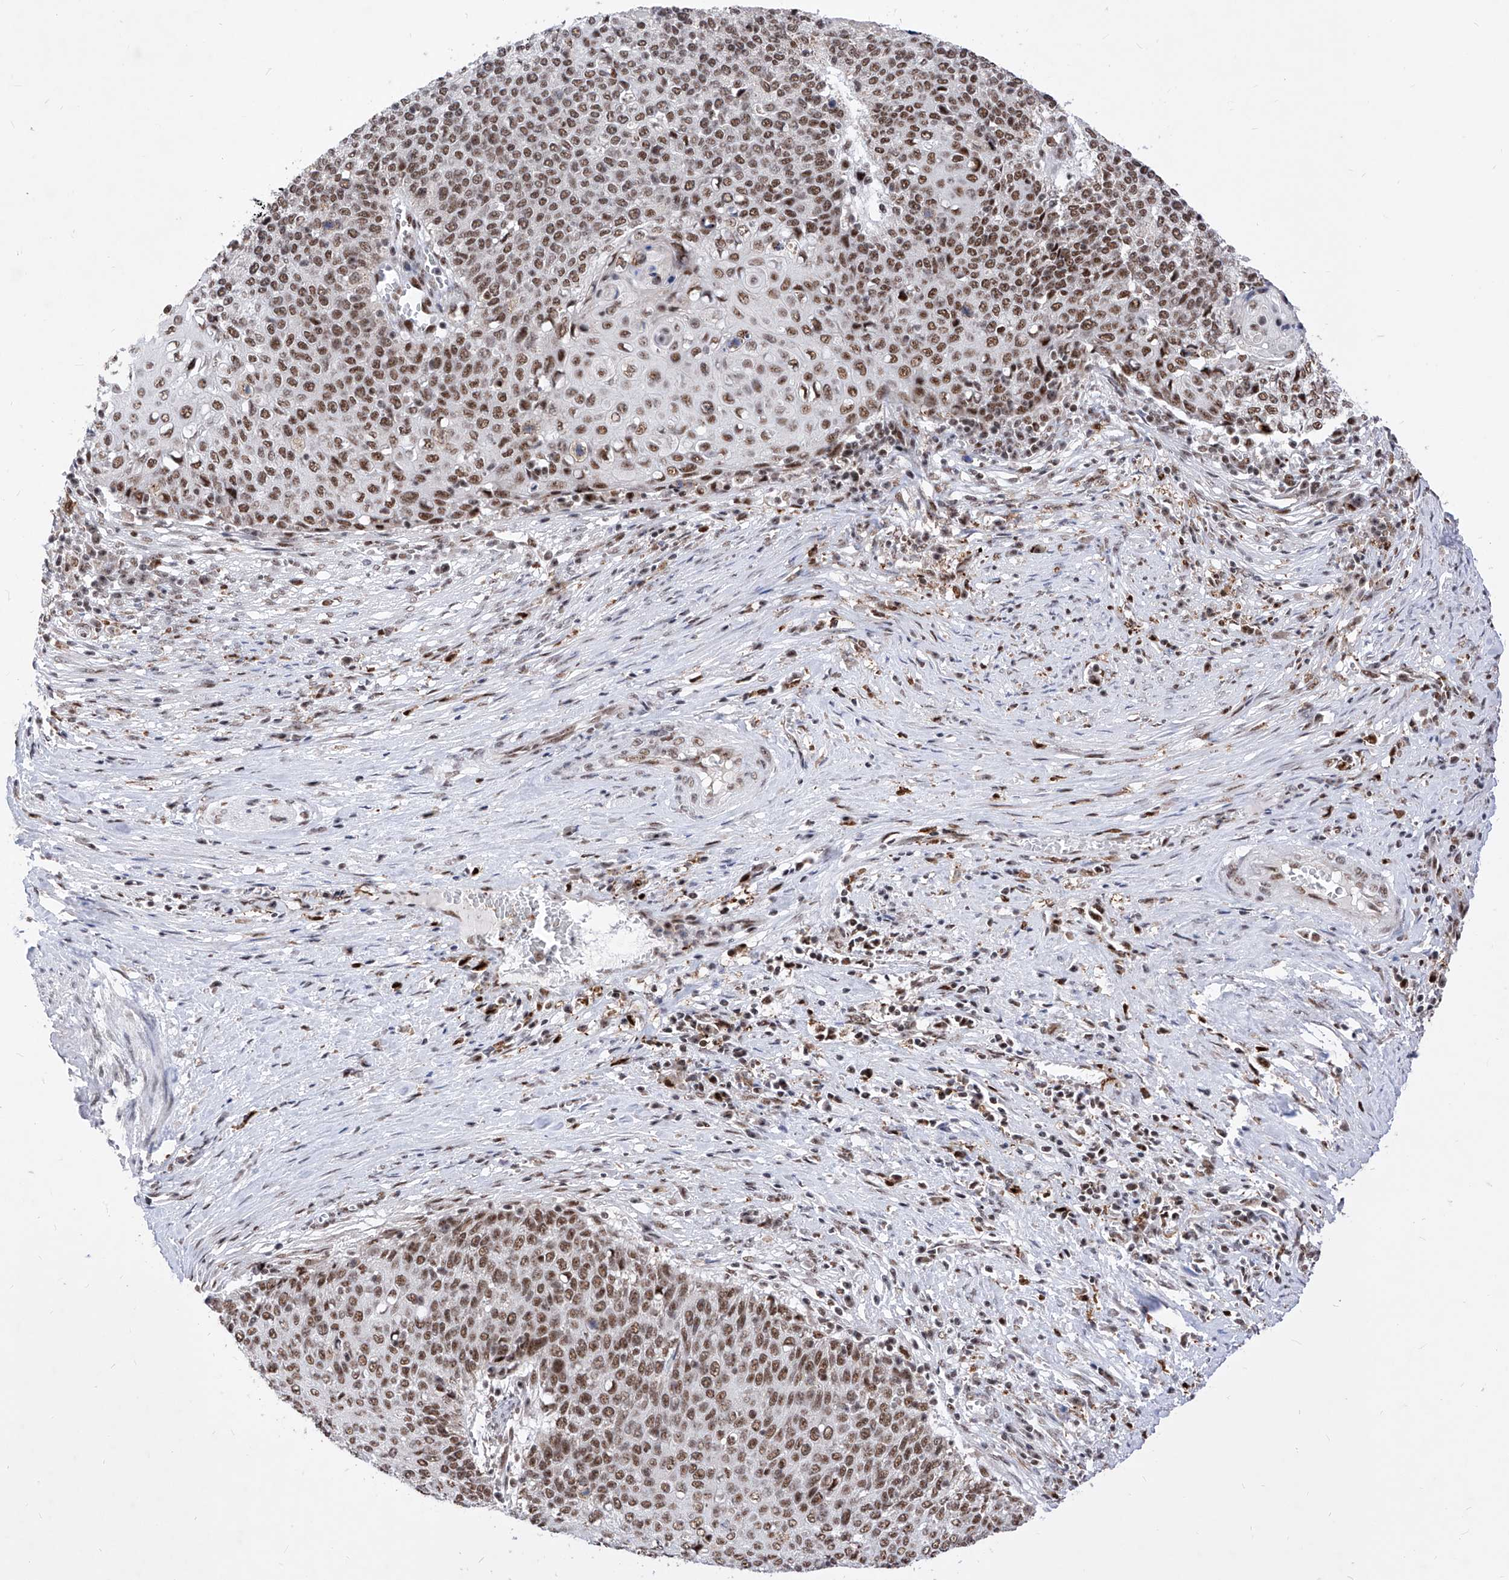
{"staining": {"intensity": "moderate", "quantity": ">75%", "location": "nuclear"}, "tissue": "cervical cancer", "cell_type": "Tumor cells", "image_type": "cancer", "snomed": [{"axis": "morphology", "description": "Squamous cell carcinoma, NOS"}, {"axis": "topography", "description": "Cervix"}], "caption": "This is an image of immunohistochemistry (IHC) staining of cervical cancer (squamous cell carcinoma), which shows moderate expression in the nuclear of tumor cells.", "gene": "PHF5A", "patient": {"sex": "female", "age": 39}}